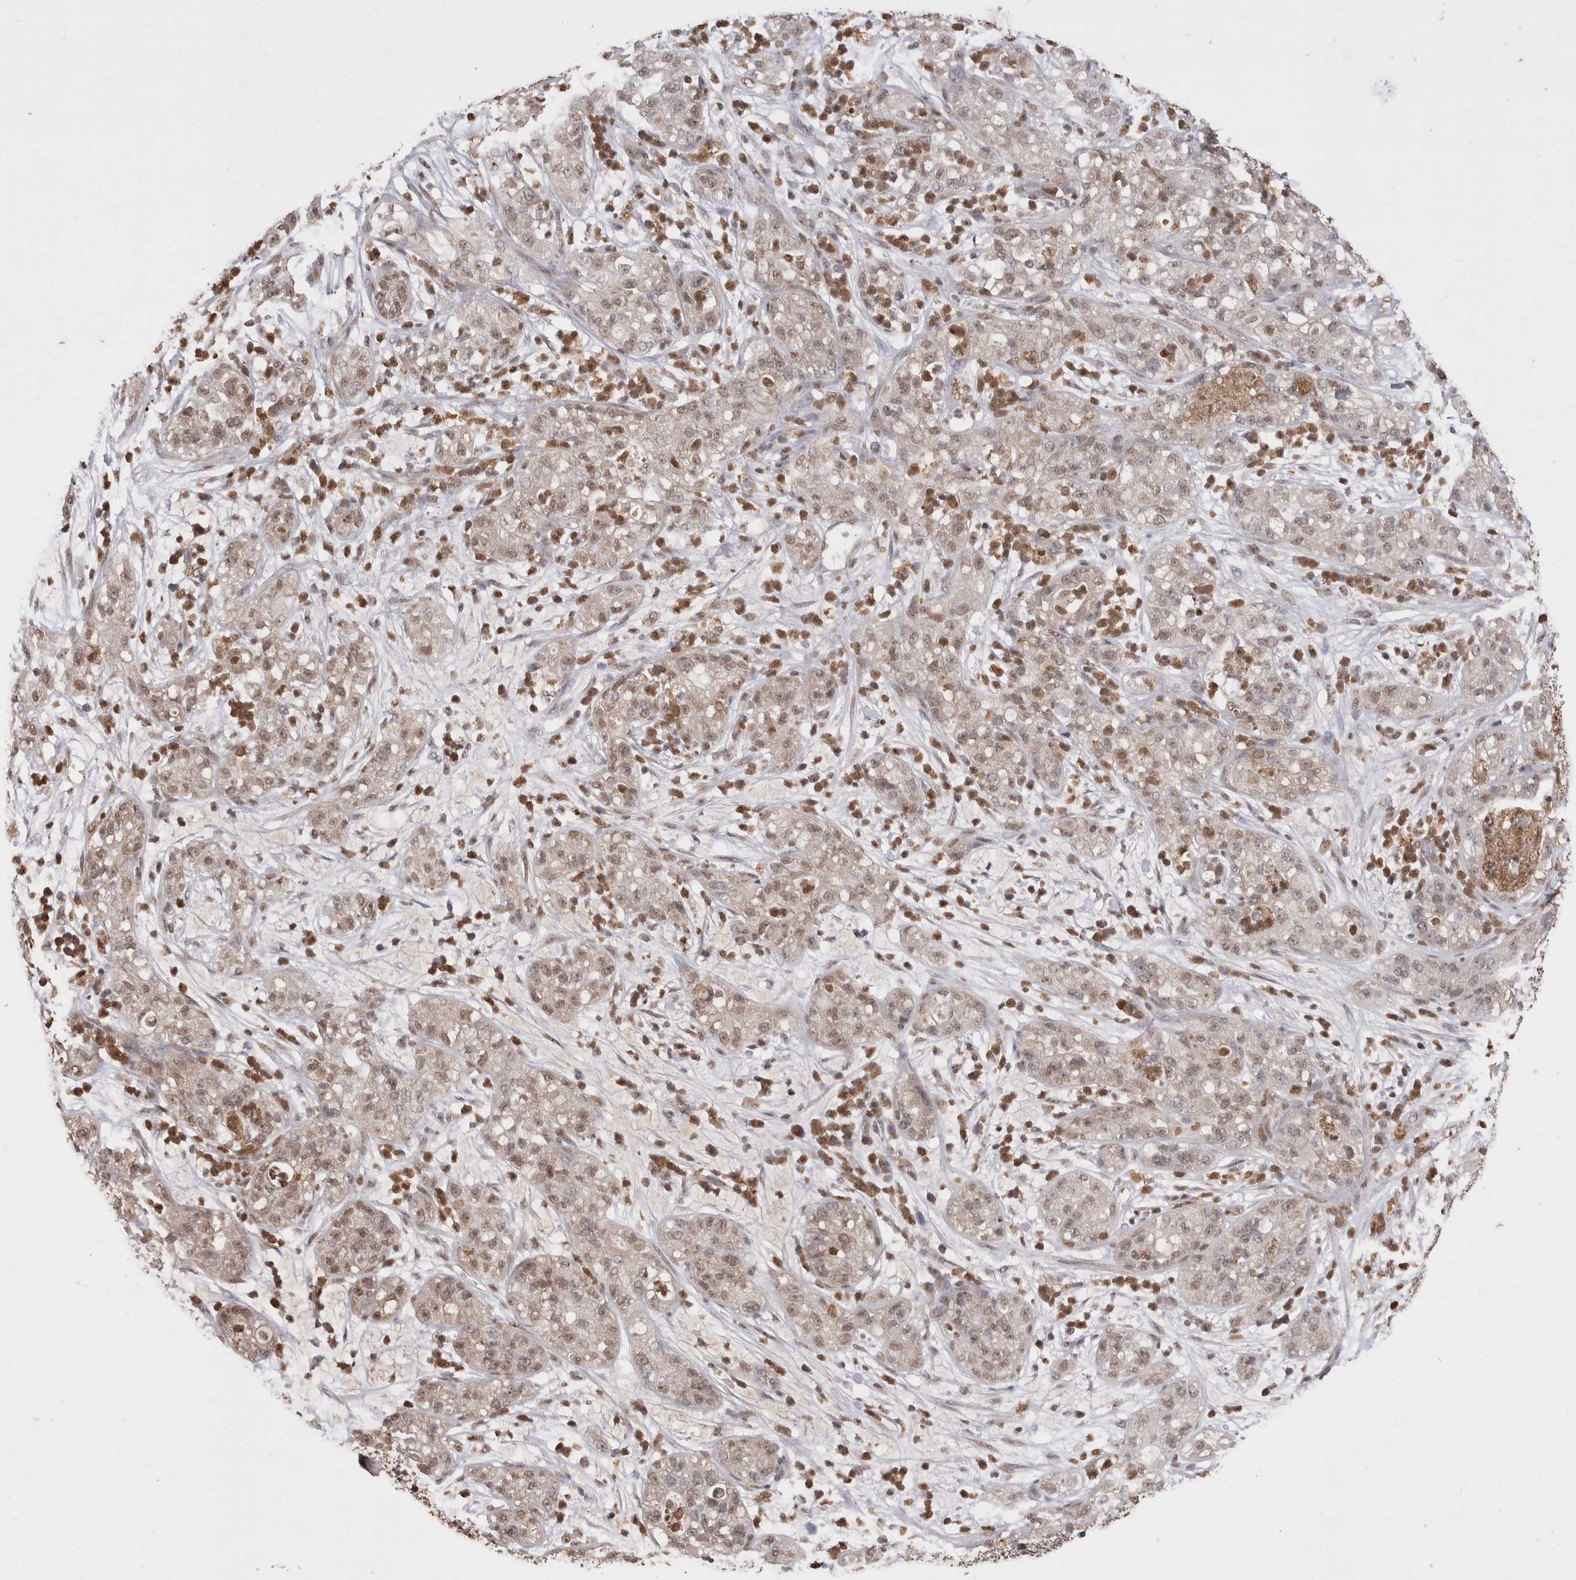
{"staining": {"intensity": "weak", "quantity": ">75%", "location": "nuclear"}, "tissue": "pancreatic cancer", "cell_type": "Tumor cells", "image_type": "cancer", "snomed": [{"axis": "morphology", "description": "Adenocarcinoma, NOS"}, {"axis": "topography", "description": "Pancreas"}], "caption": "Immunohistochemistry (DAB) staining of adenocarcinoma (pancreatic) displays weak nuclear protein staining in about >75% of tumor cells.", "gene": "GRK5", "patient": {"sex": "female", "age": 78}}